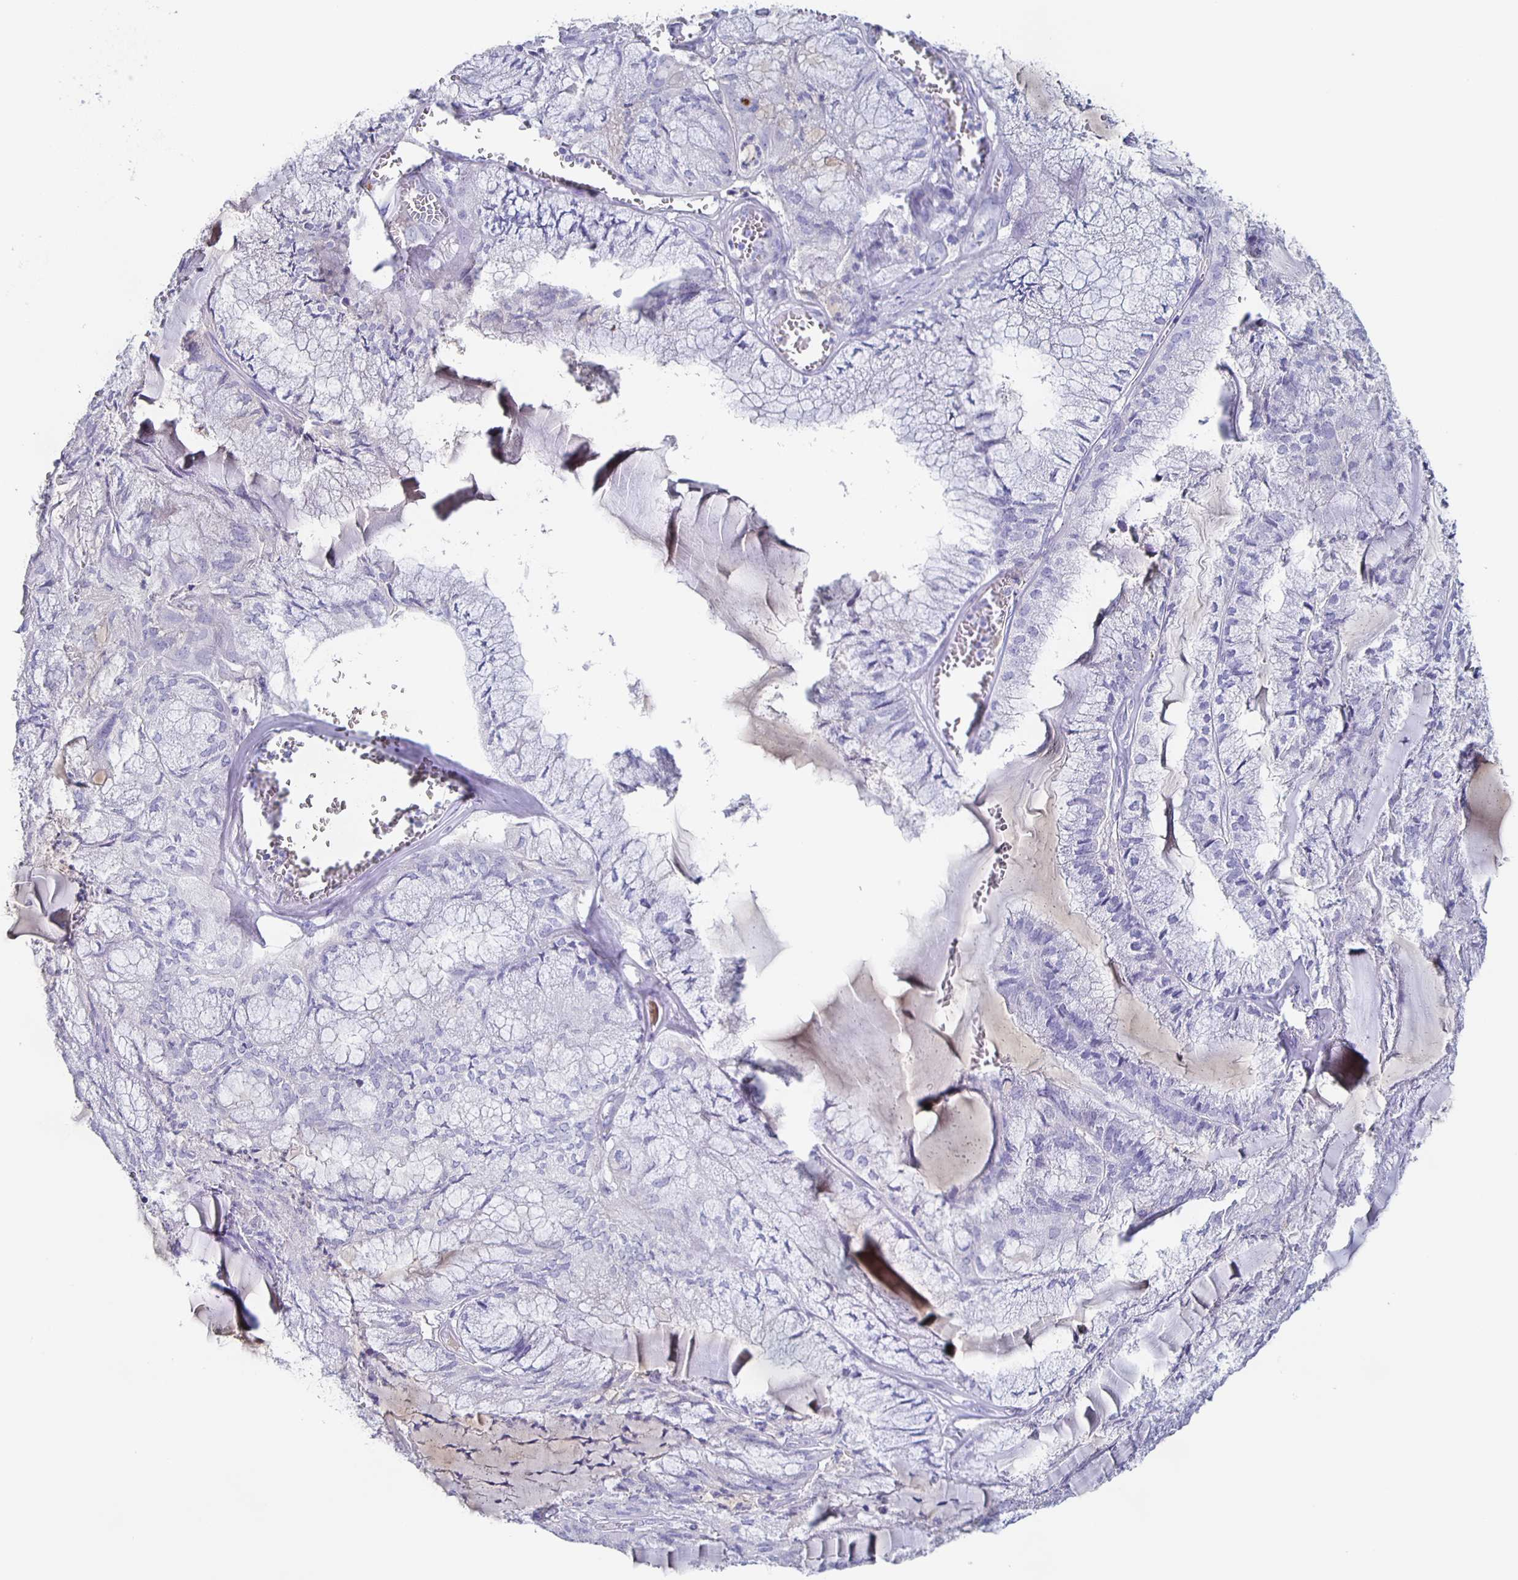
{"staining": {"intensity": "negative", "quantity": "none", "location": "none"}, "tissue": "endometrial cancer", "cell_type": "Tumor cells", "image_type": "cancer", "snomed": [{"axis": "morphology", "description": "Carcinoma, NOS"}, {"axis": "topography", "description": "Endometrium"}], "caption": "Immunohistochemistry of endometrial cancer (carcinoma) exhibits no staining in tumor cells.", "gene": "FGA", "patient": {"sex": "female", "age": 62}}